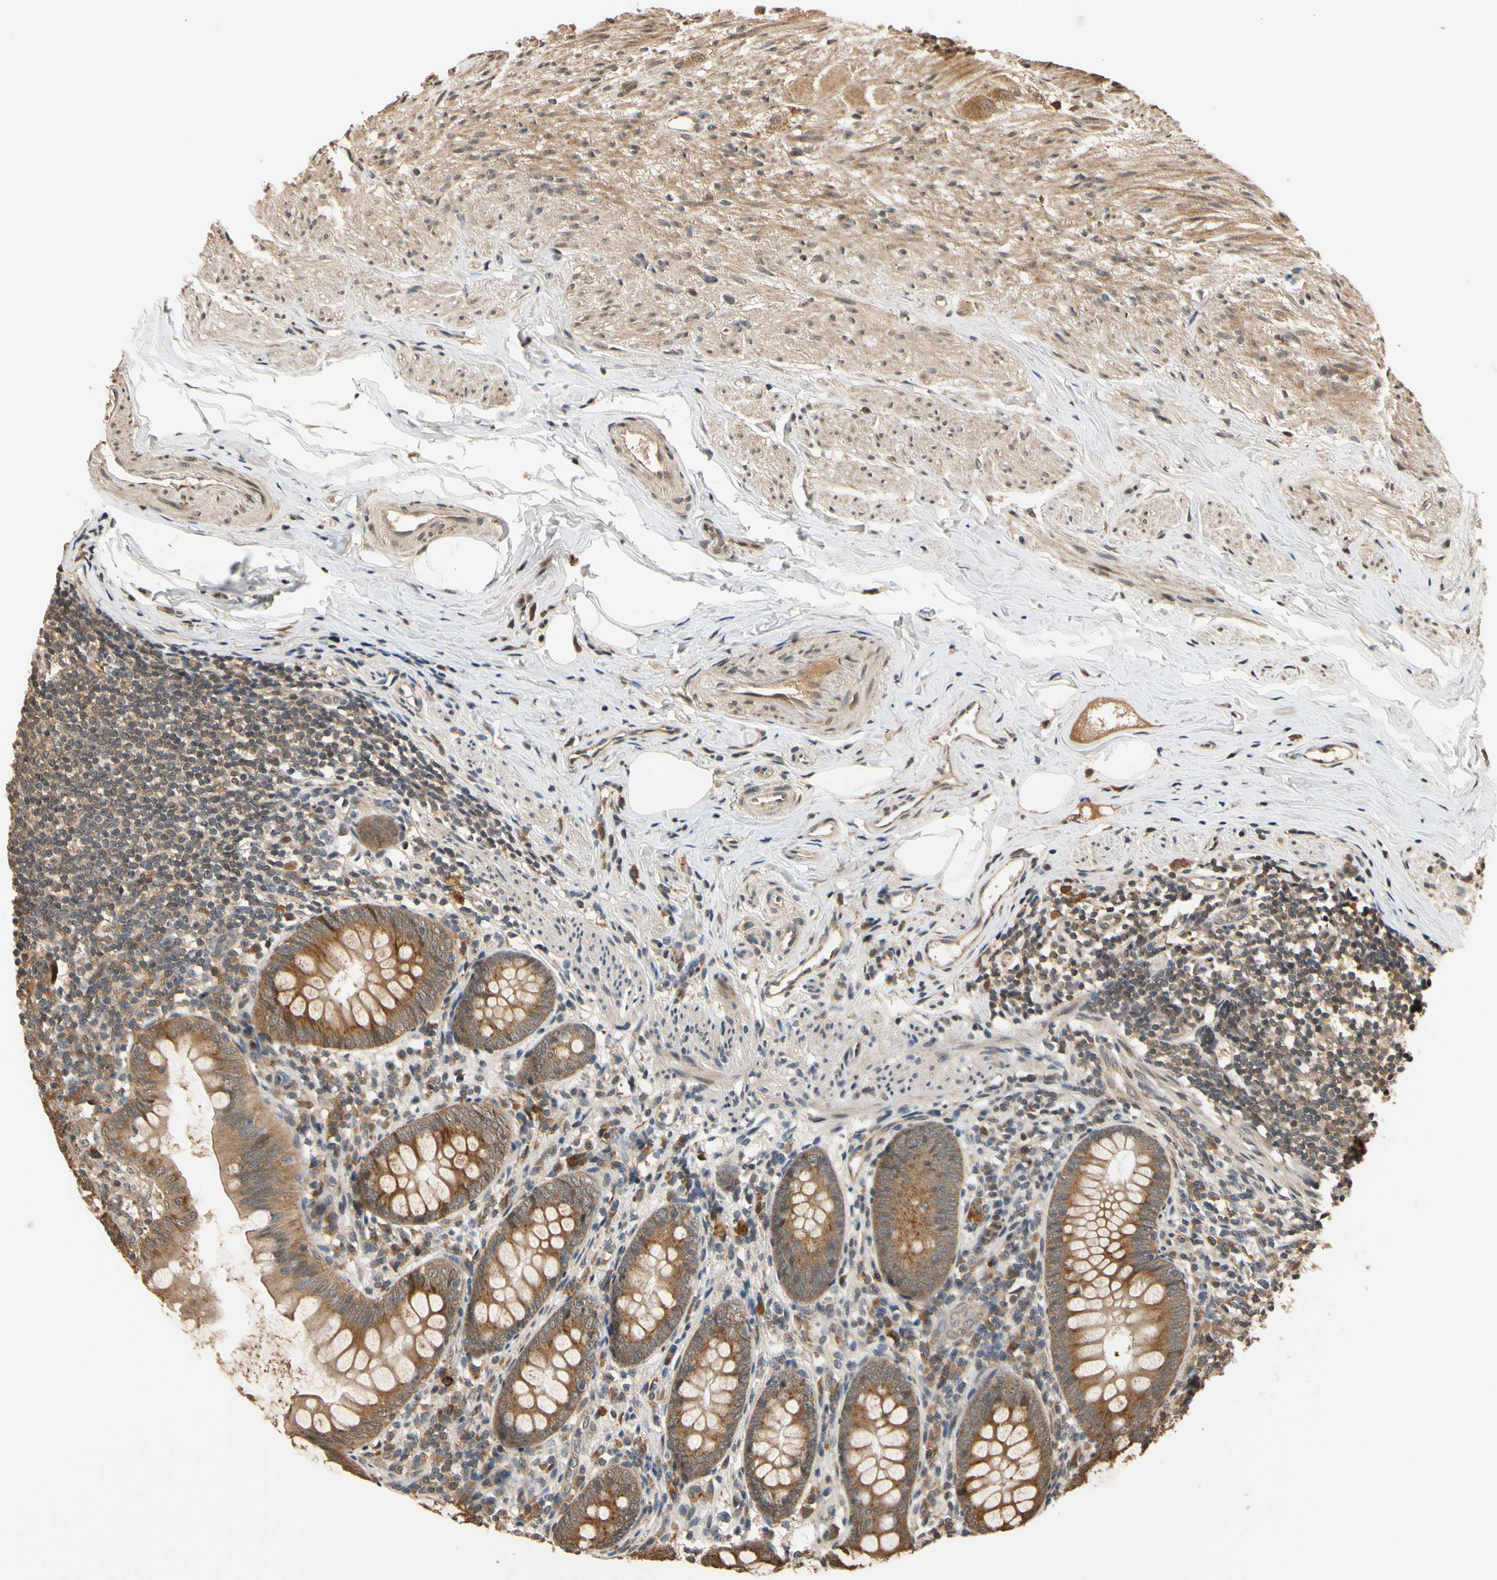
{"staining": {"intensity": "strong", "quantity": ">75%", "location": "cytoplasmic/membranous"}, "tissue": "appendix", "cell_type": "Glandular cells", "image_type": "normal", "snomed": [{"axis": "morphology", "description": "Normal tissue, NOS"}, {"axis": "topography", "description": "Appendix"}], "caption": "A brown stain shows strong cytoplasmic/membranous expression of a protein in glandular cells of unremarkable human appendix.", "gene": "TMEM230", "patient": {"sex": "female", "age": 77}}